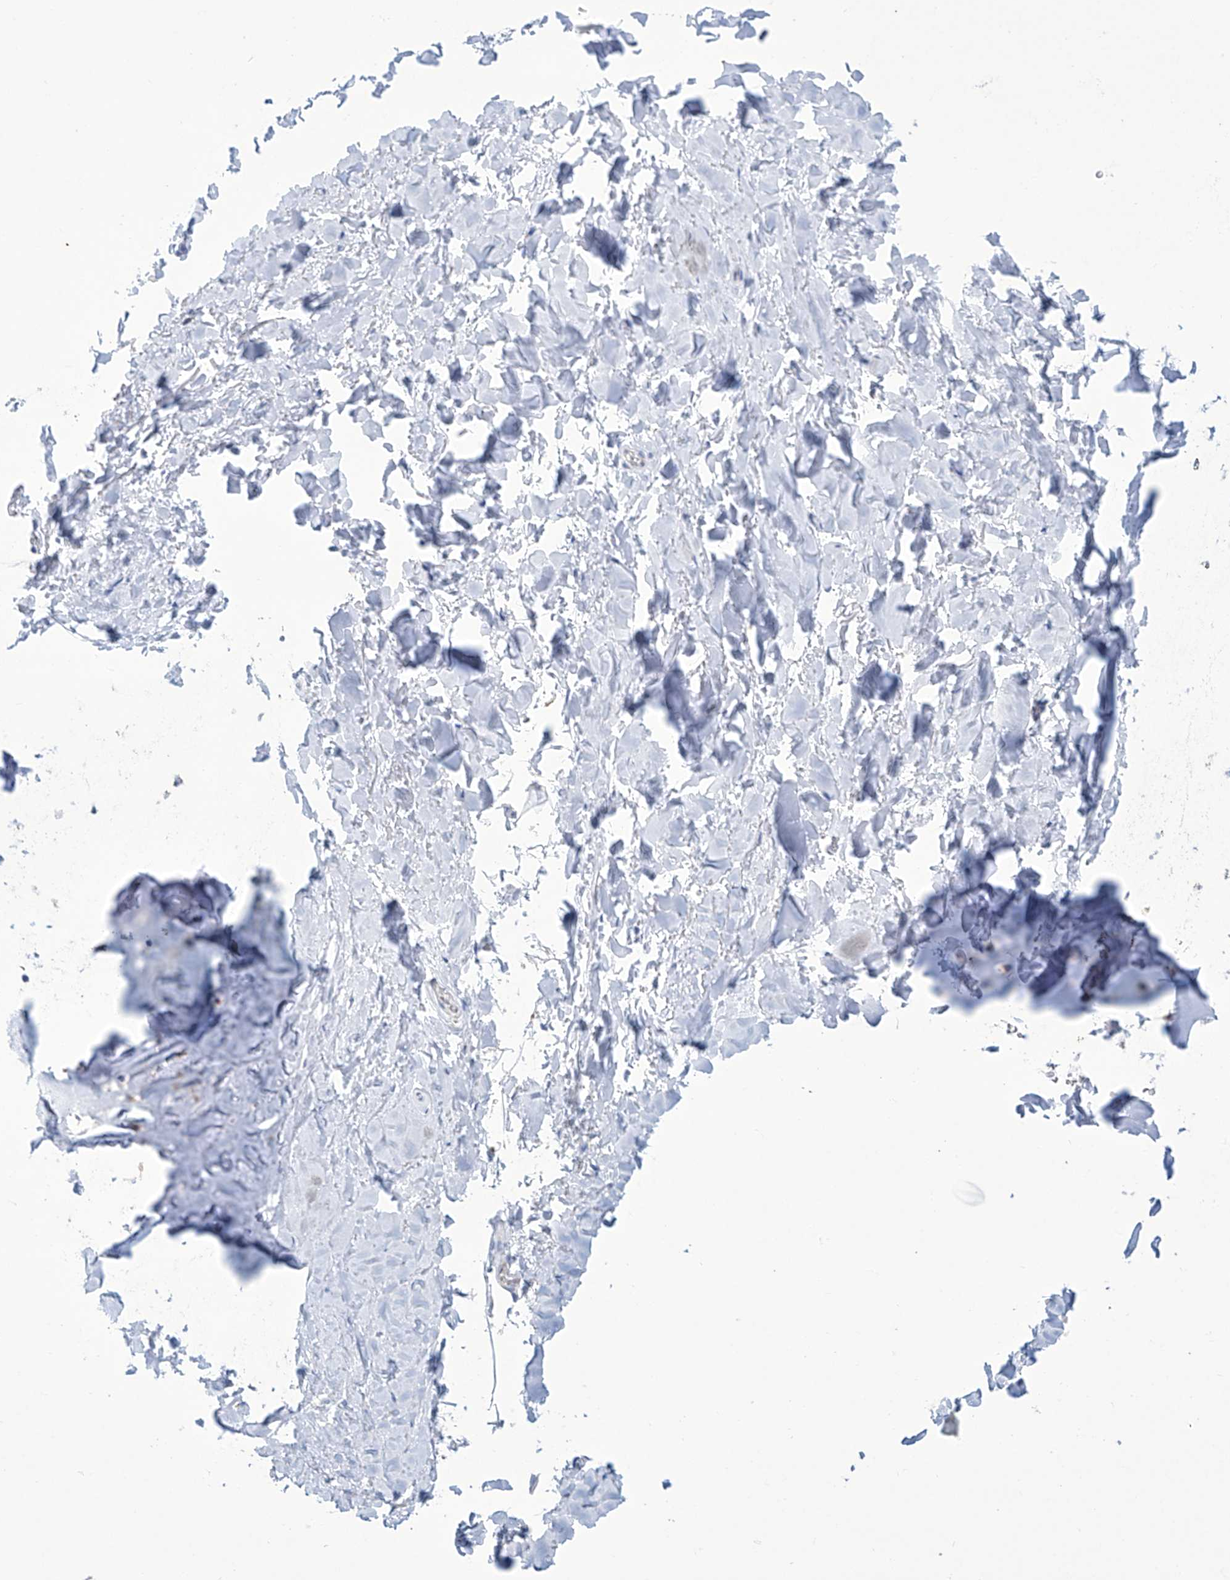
{"staining": {"intensity": "negative", "quantity": "none", "location": "none"}, "tissue": "adipose tissue", "cell_type": "Adipocytes", "image_type": "normal", "snomed": [{"axis": "morphology", "description": "Normal tissue, NOS"}, {"axis": "topography", "description": "Cartilage tissue"}], "caption": "This is a micrograph of immunohistochemistry staining of normal adipose tissue, which shows no expression in adipocytes.", "gene": "ALDH6A1", "patient": {"sex": "female", "age": 63}}